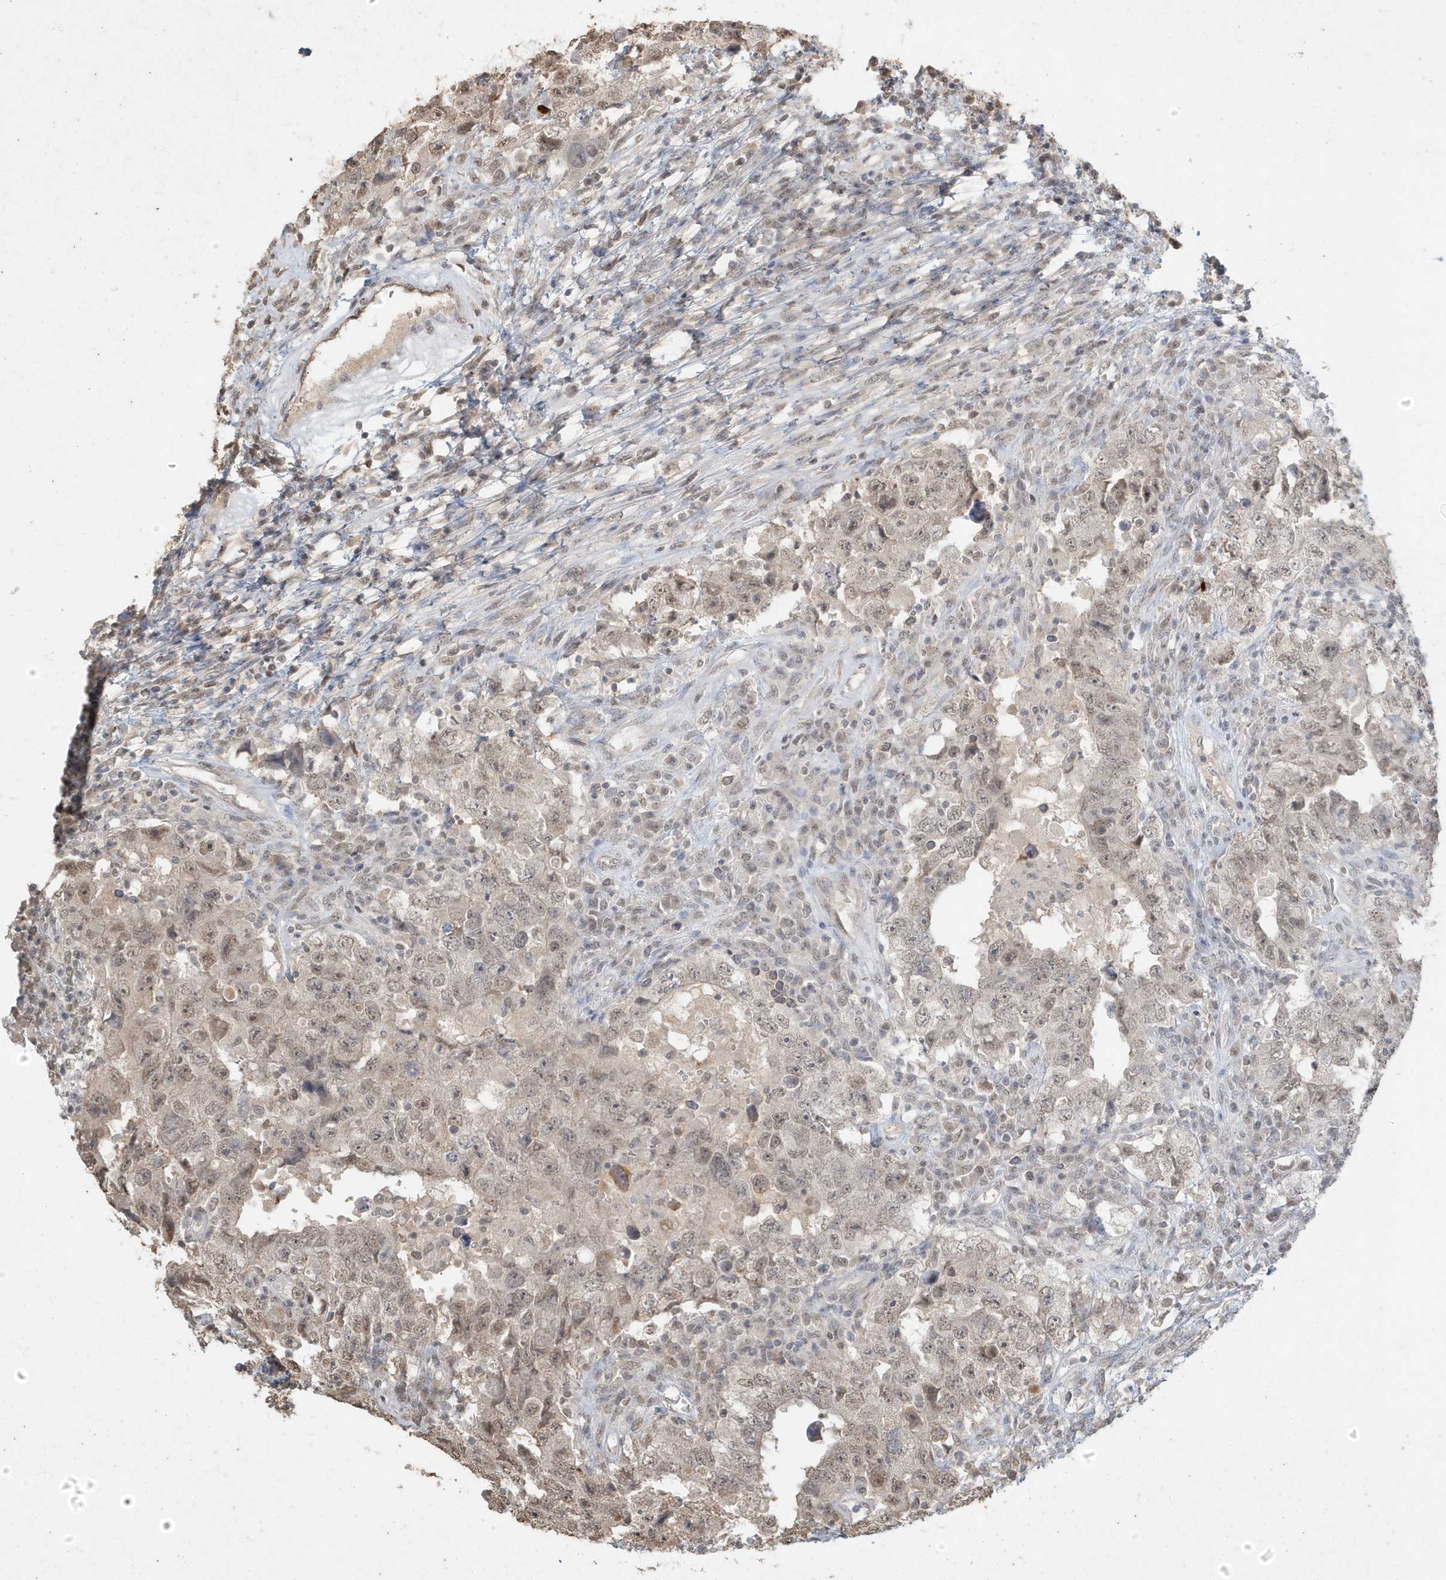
{"staining": {"intensity": "weak", "quantity": ">75%", "location": "nuclear"}, "tissue": "testis cancer", "cell_type": "Tumor cells", "image_type": "cancer", "snomed": [{"axis": "morphology", "description": "Carcinoma, Embryonal, NOS"}, {"axis": "topography", "description": "Testis"}], "caption": "The photomicrograph exhibits a brown stain indicating the presence of a protein in the nuclear of tumor cells in testis cancer (embryonal carcinoma).", "gene": "DEFA1", "patient": {"sex": "male", "age": 26}}